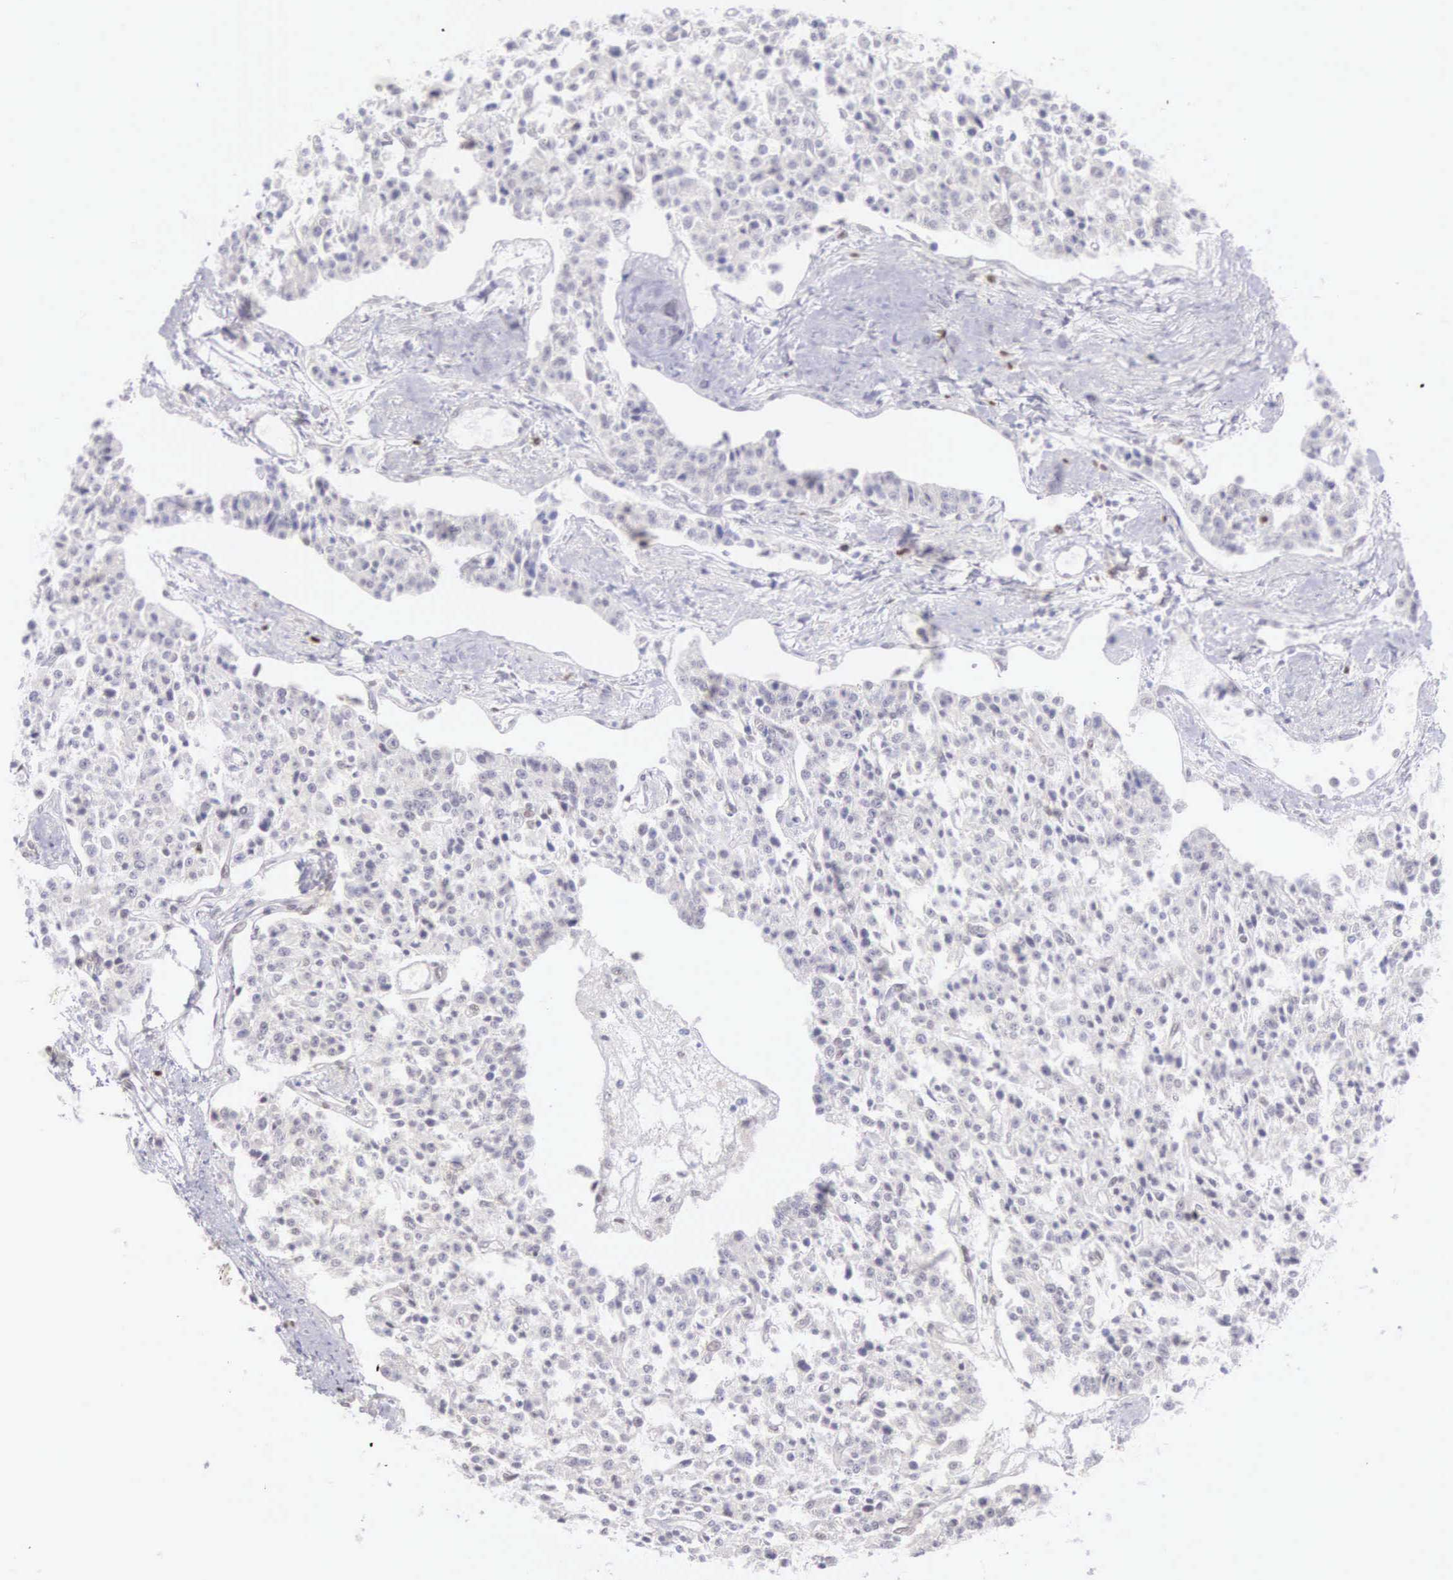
{"staining": {"intensity": "negative", "quantity": "none", "location": "none"}, "tissue": "carcinoid", "cell_type": "Tumor cells", "image_type": "cancer", "snomed": [{"axis": "morphology", "description": "Carcinoid, malignant, NOS"}, {"axis": "topography", "description": "Stomach"}], "caption": "The immunohistochemistry photomicrograph has no significant positivity in tumor cells of malignant carcinoid tissue.", "gene": "CCDC117", "patient": {"sex": "female", "age": 76}}